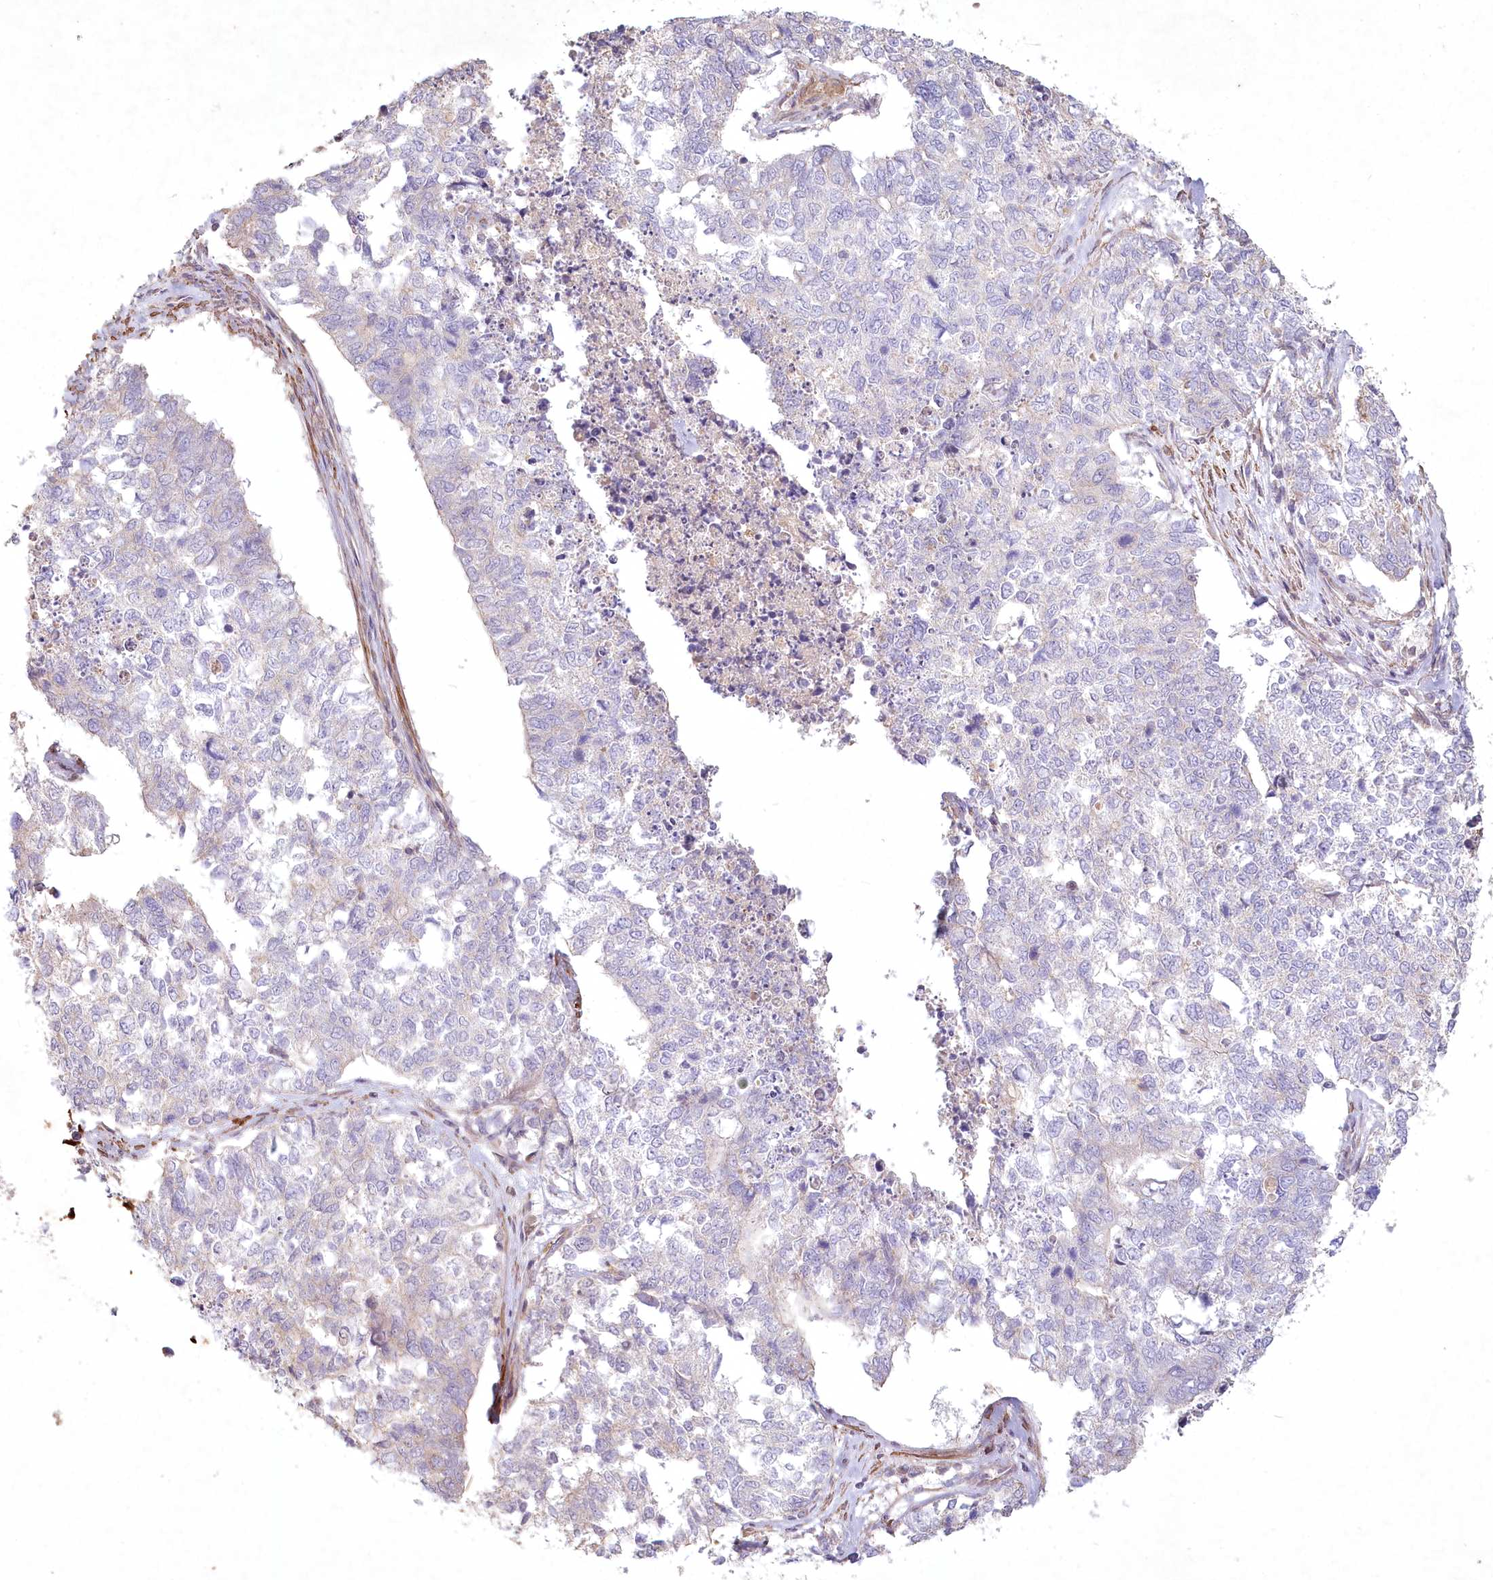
{"staining": {"intensity": "negative", "quantity": "none", "location": "none"}, "tissue": "cervical cancer", "cell_type": "Tumor cells", "image_type": "cancer", "snomed": [{"axis": "morphology", "description": "Squamous cell carcinoma, NOS"}, {"axis": "topography", "description": "Cervix"}], "caption": "High magnification brightfield microscopy of cervical squamous cell carcinoma stained with DAB (3,3'-diaminobenzidine) (brown) and counterstained with hematoxylin (blue): tumor cells show no significant staining.", "gene": "INPP4B", "patient": {"sex": "female", "age": 63}}